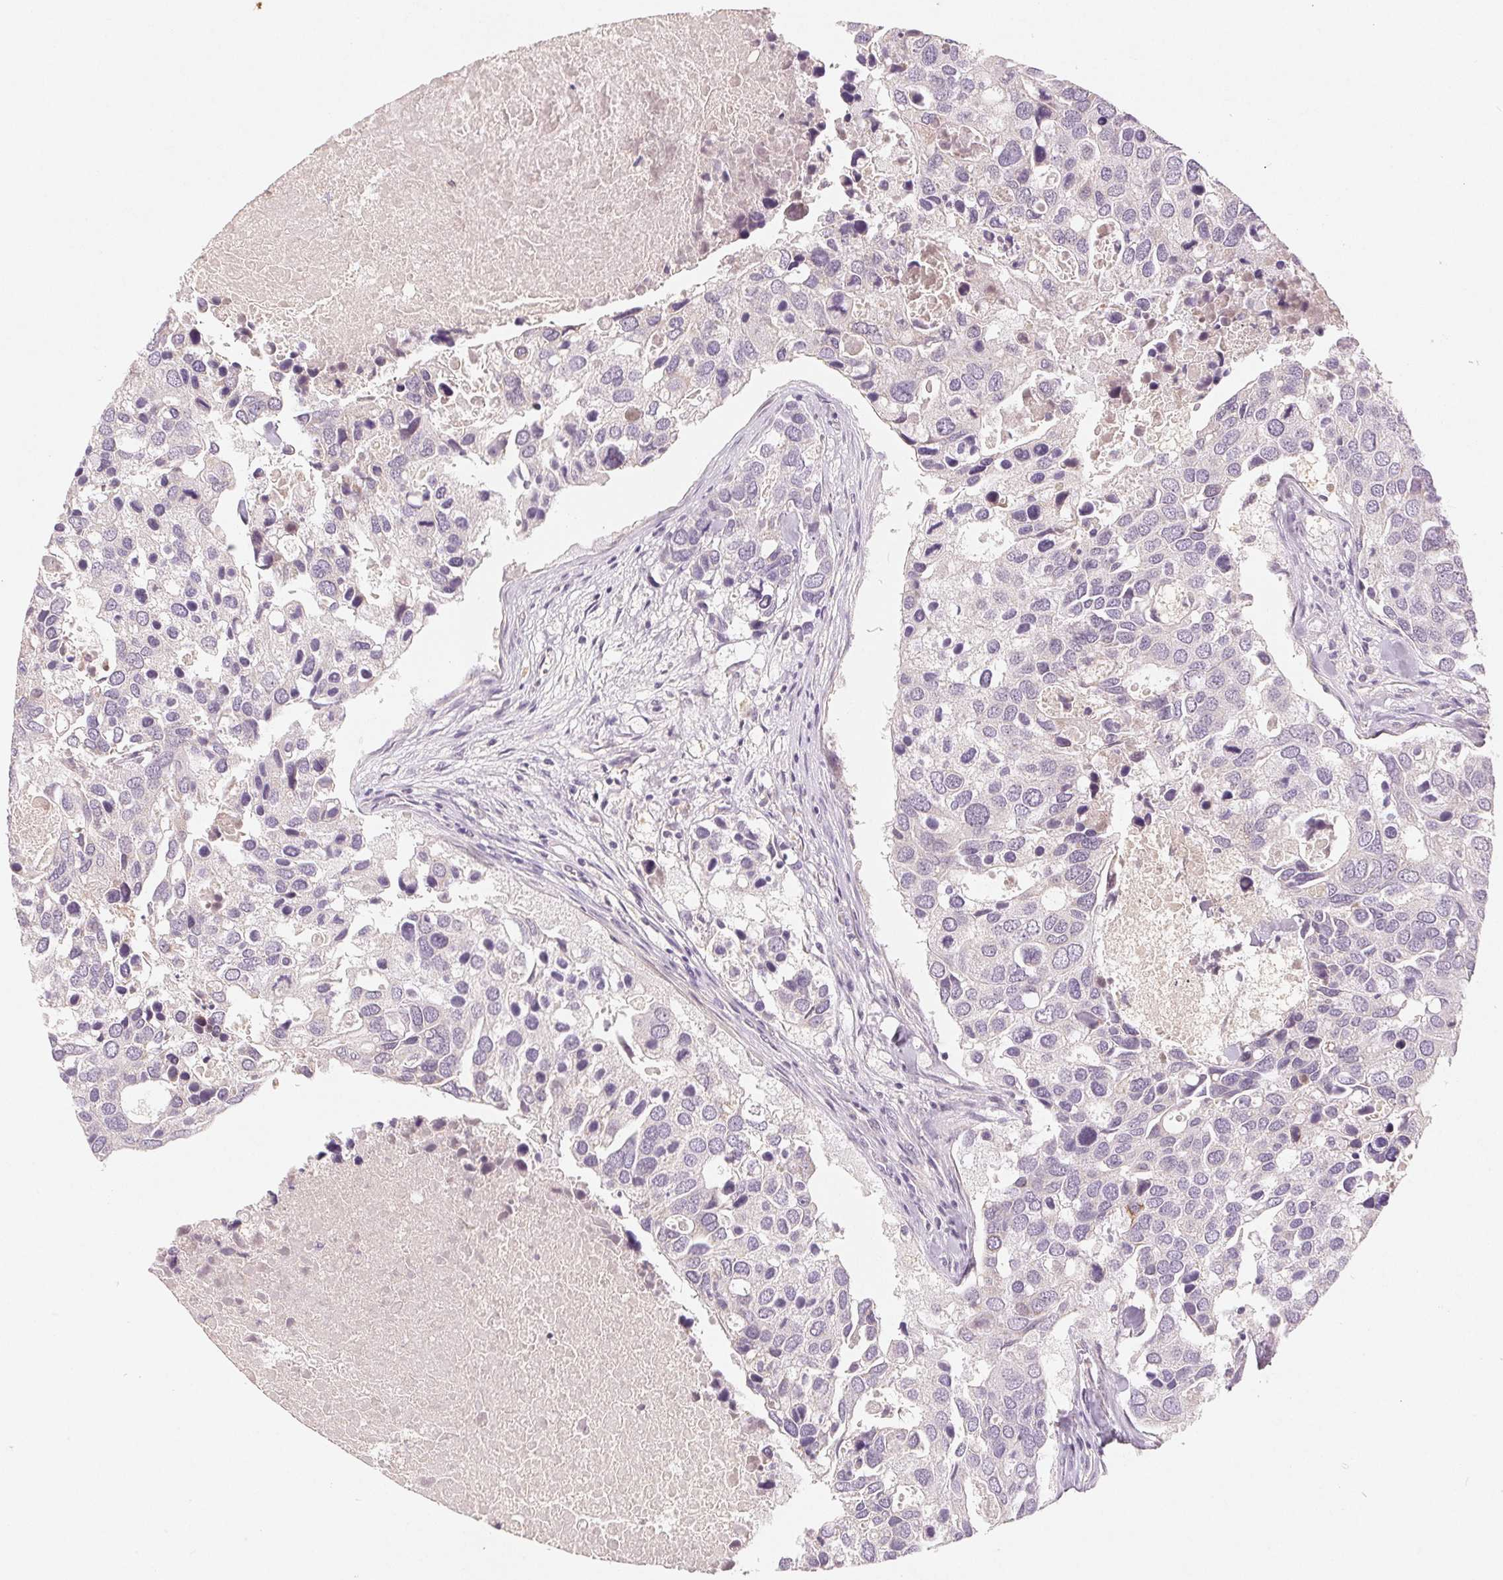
{"staining": {"intensity": "negative", "quantity": "none", "location": "none"}, "tissue": "breast cancer", "cell_type": "Tumor cells", "image_type": "cancer", "snomed": [{"axis": "morphology", "description": "Duct carcinoma"}, {"axis": "topography", "description": "Breast"}], "caption": "DAB immunohistochemical staining of human infiltrating ductal carcinoma (breast) reveals no significant positivity in tumor cells.", "gene": "GHITM", "patient": {"sex": "female", "age": 83}}